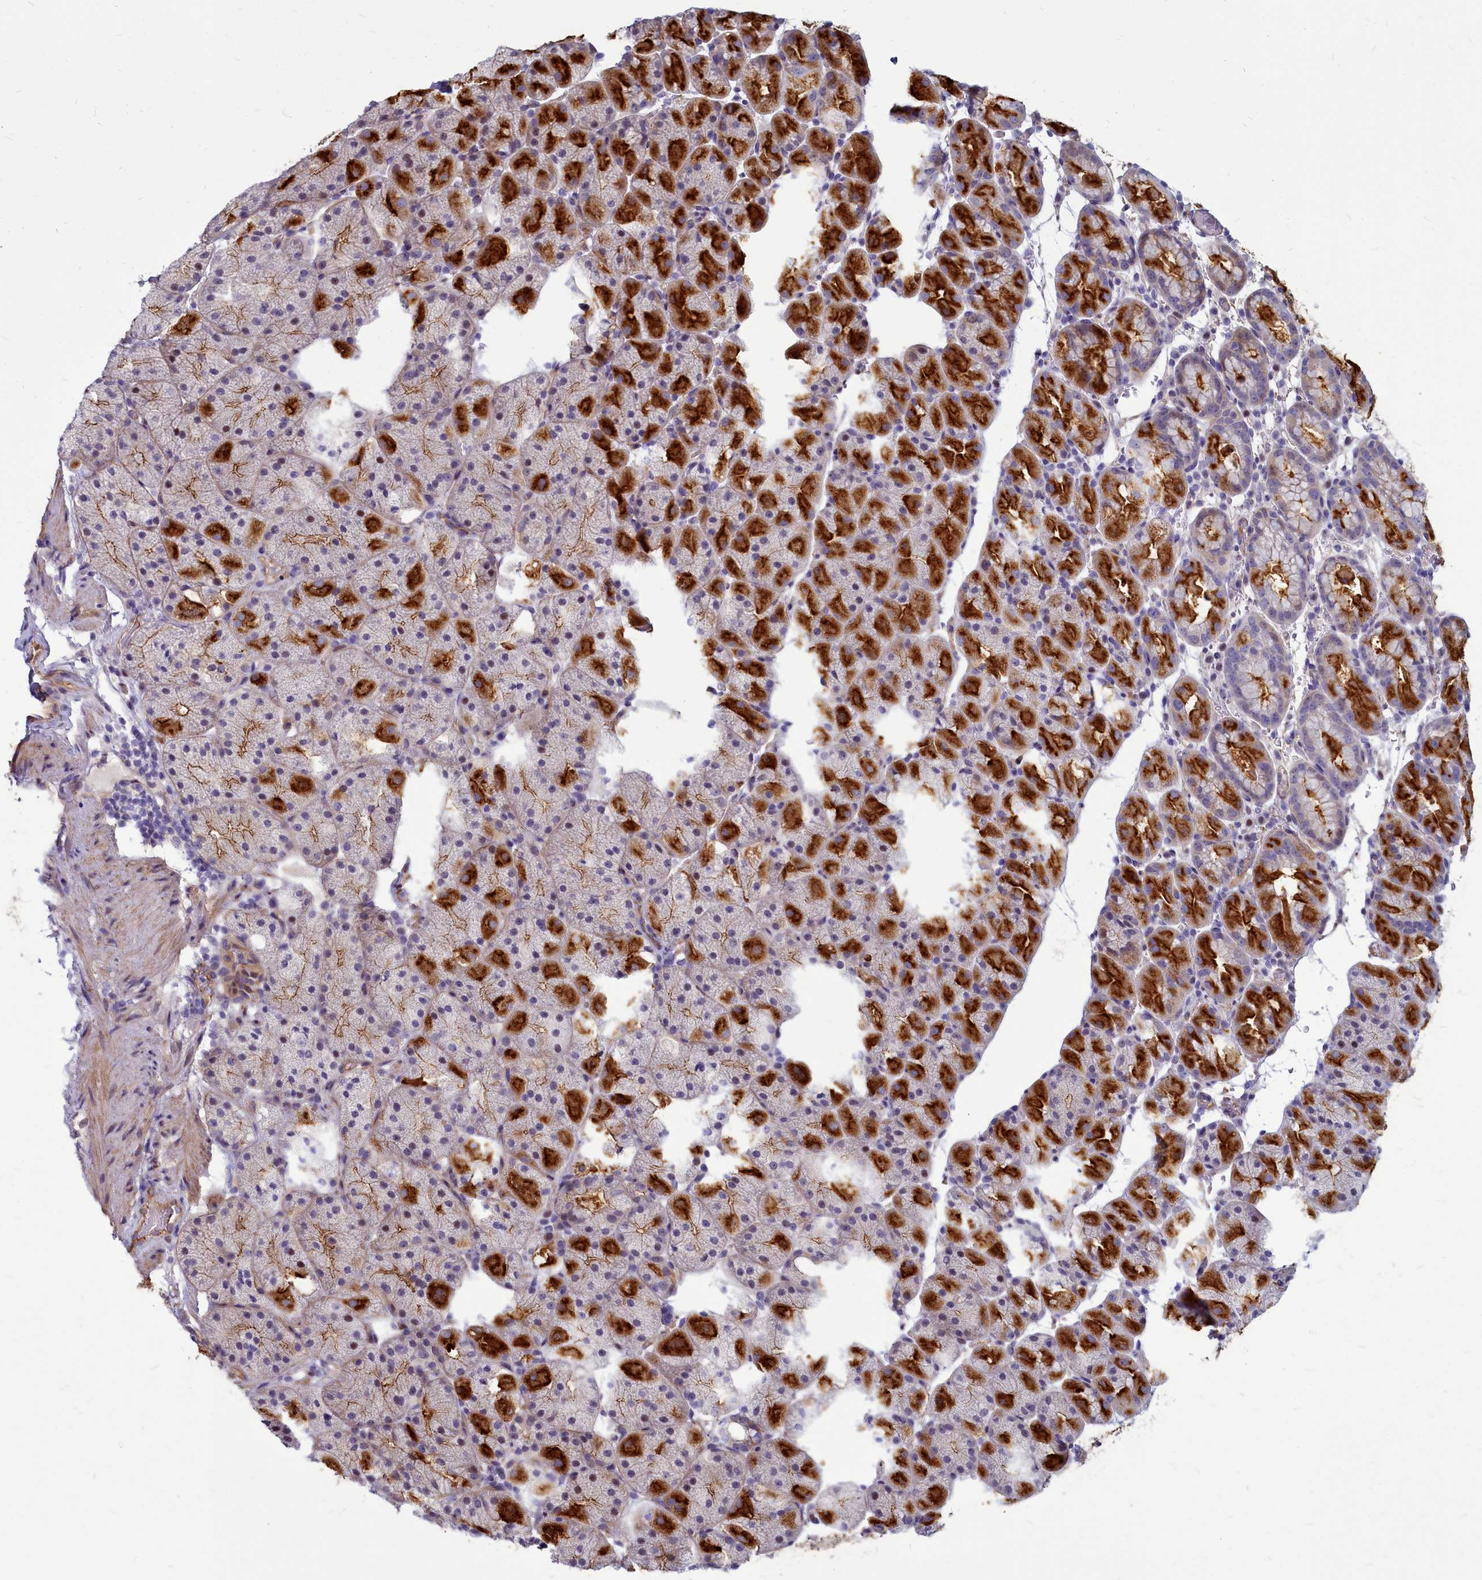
{"staining": {"intensity": "strong", "quantity": "25%-75%", "location": "cytoplasmic/membranous"}, "tissue": "stomach", "cell_type": "Glandular cells", "image_type": "normal", "snomed": [{"axis": "morphology", "description": "Normal tissue, NOS"}, {"axis": "topography", "description": "Stomach, upper"}, {"axis": "topography", "description": "Stomach, lower"}], "caption": "DAB (3,3'-diaminobenzidine) immunohistochemical staining of unremarkable stomach reveals strong cytoplasmic/membranous protein positivity in approximately 25%-75% of glandular cells.", "gene": "TTC5", "patient": {"sex": "male", "age": 67}}